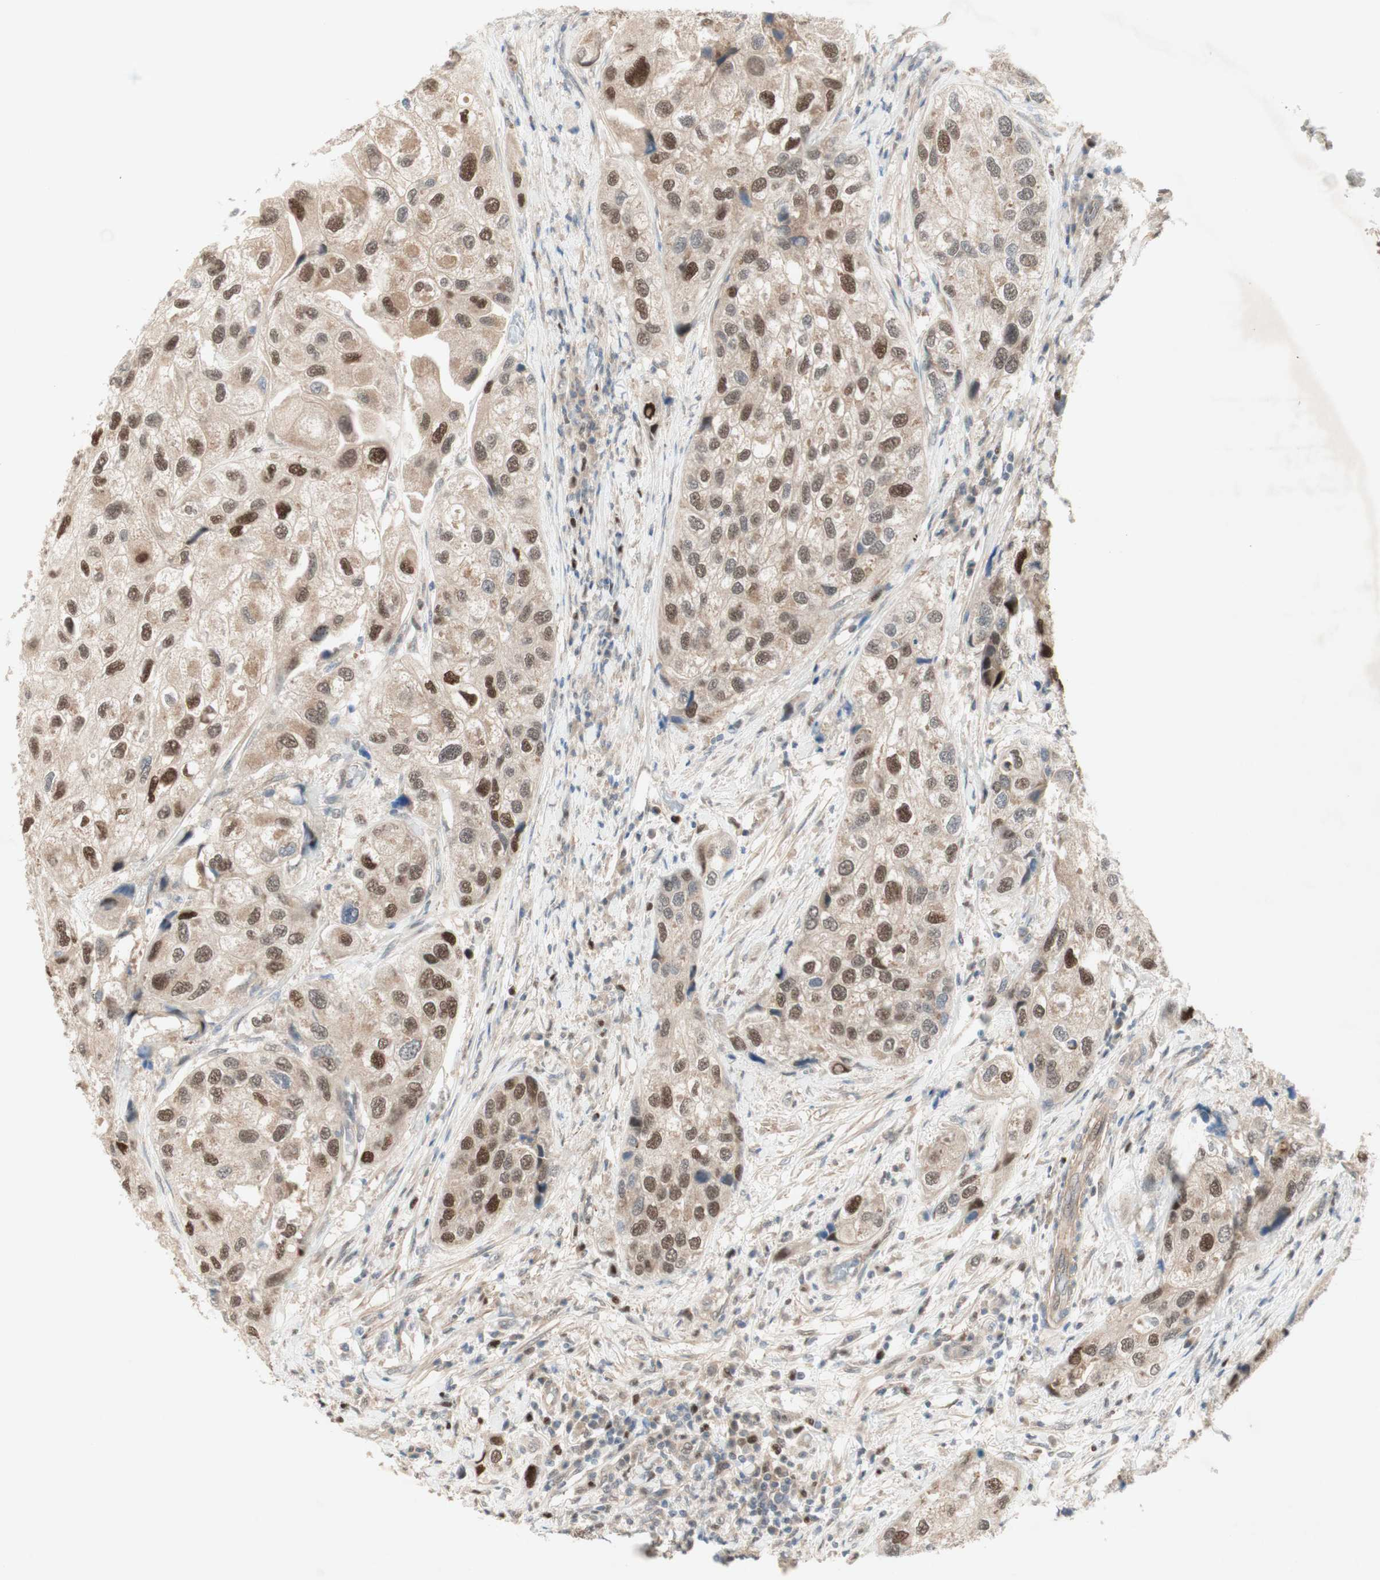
{"staining": {"intensity": "moderate", "quantity": ">75%", "location": "nuclear"}, "tissue": "urothelial cancer", "cell_type": "Tumor cells", "image_type": "cancer", "snomed": [{"axis": "morphology", "description": "Urothelial carcinoma, High grade"}, {"axis": "topography", "description": "Urinary bladder"}], "caption": "Urothelial cancer stained for a protein shows moderate nuclear positivity in tumor cells. (DAB (3,3'-diaminobenzidine) = brown stain, brightfield microscopy at high magnification).", "gene": "RFNG", "patient": {"sex": "female", "age": 64}}